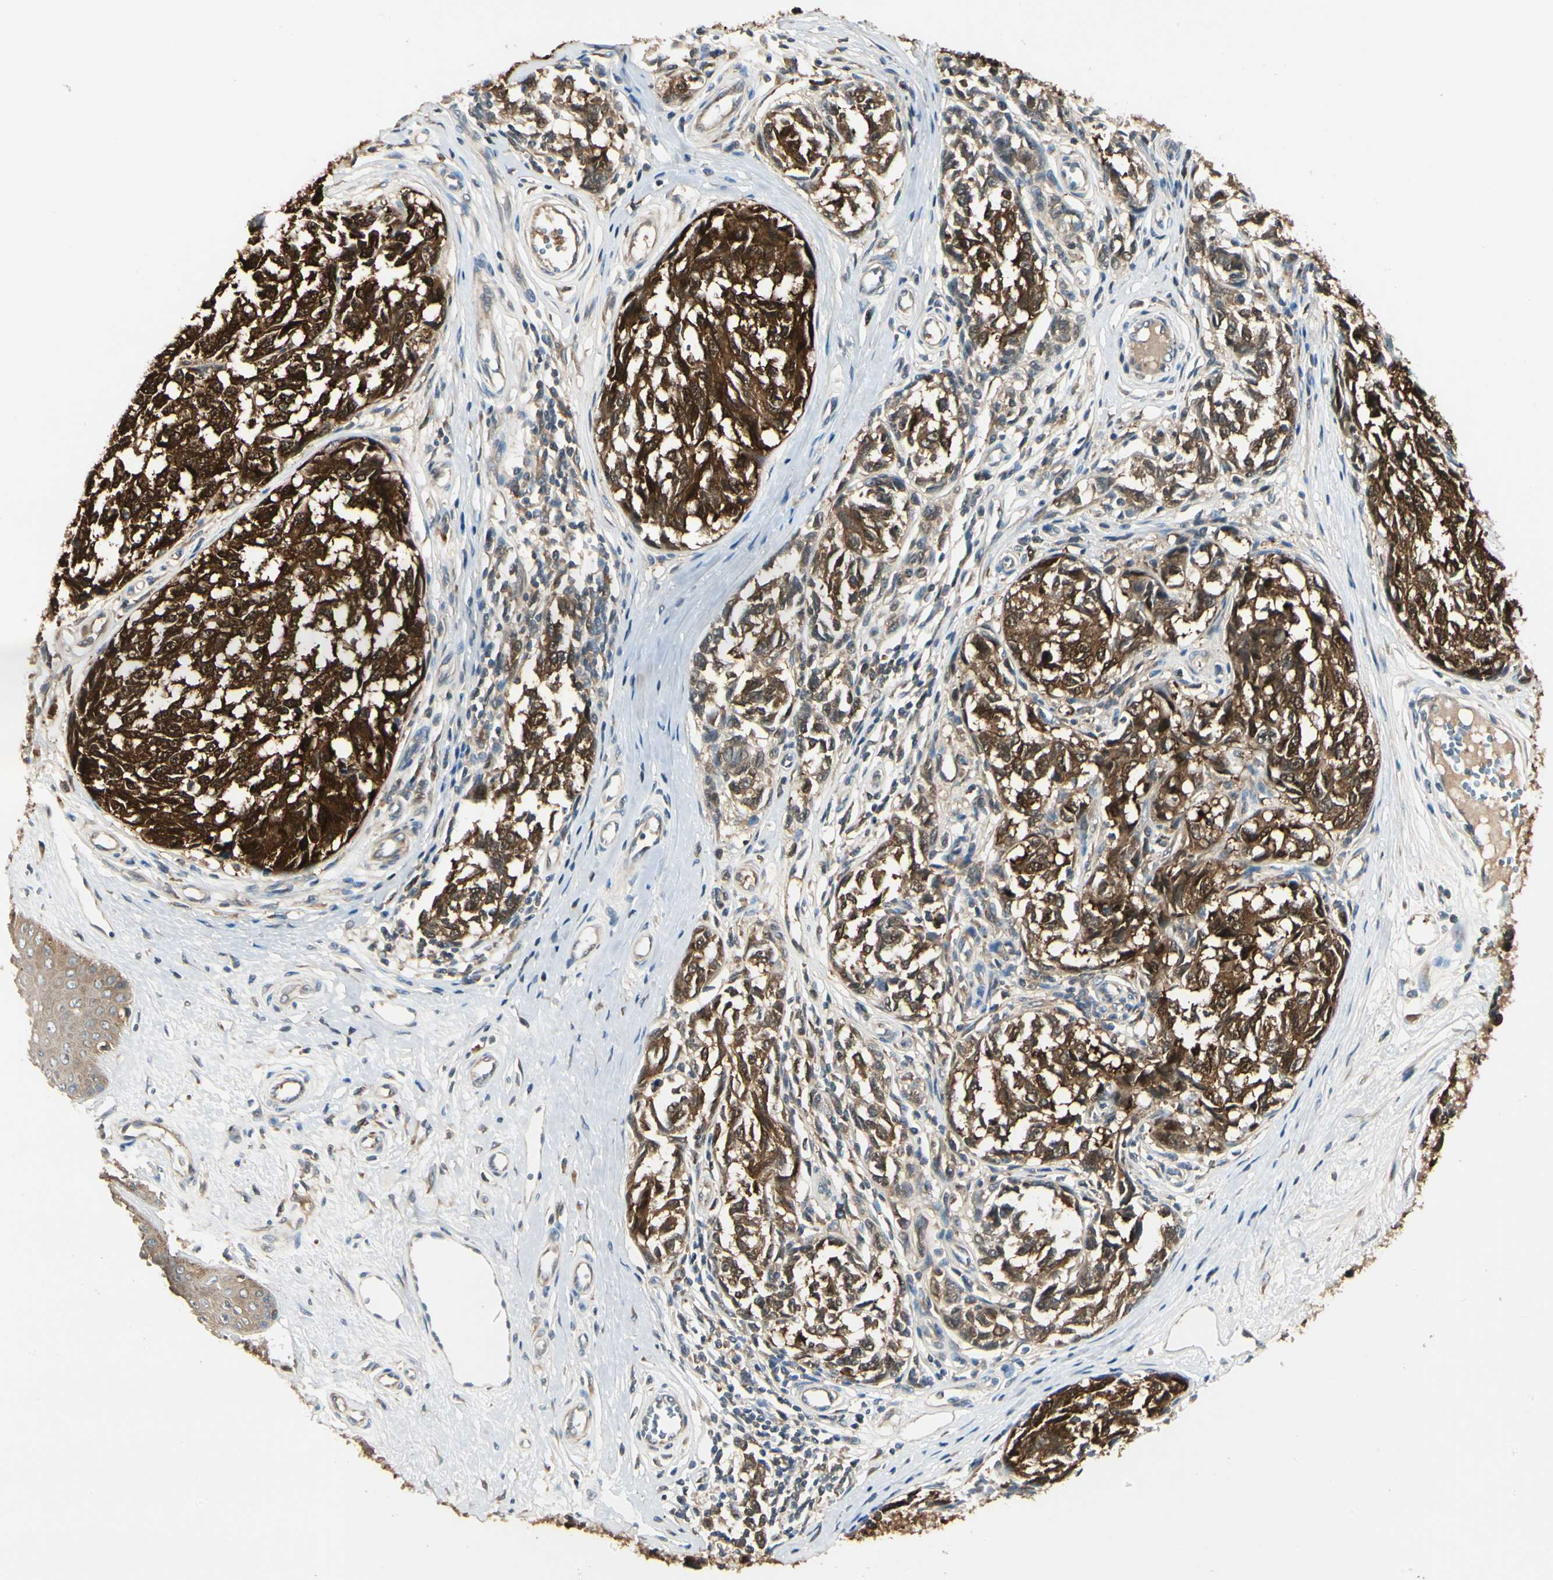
{"staining": {"intensity": "strong", "quantity": ">75%", "location": "cytoplasmic/membranous,nuclear"}, "tissue": "melanoma", "cell_type": "Tumor cells", "image_type": "cancer", "snomed": [{"axis": "morphology", "description": "Malignant melanoma, NOS"}, {"axis": "topography", "description": "Skin"}], "caption": "Strong cytoplasmic/membranous and nuclear staining is appreciated in about >75% of tumor cells in melanoma. (Brightfield microscopy of DAB IHC at high magnification).", "gene": "NME1-NME2", "patient": {"sex": "female", "age": 64}}